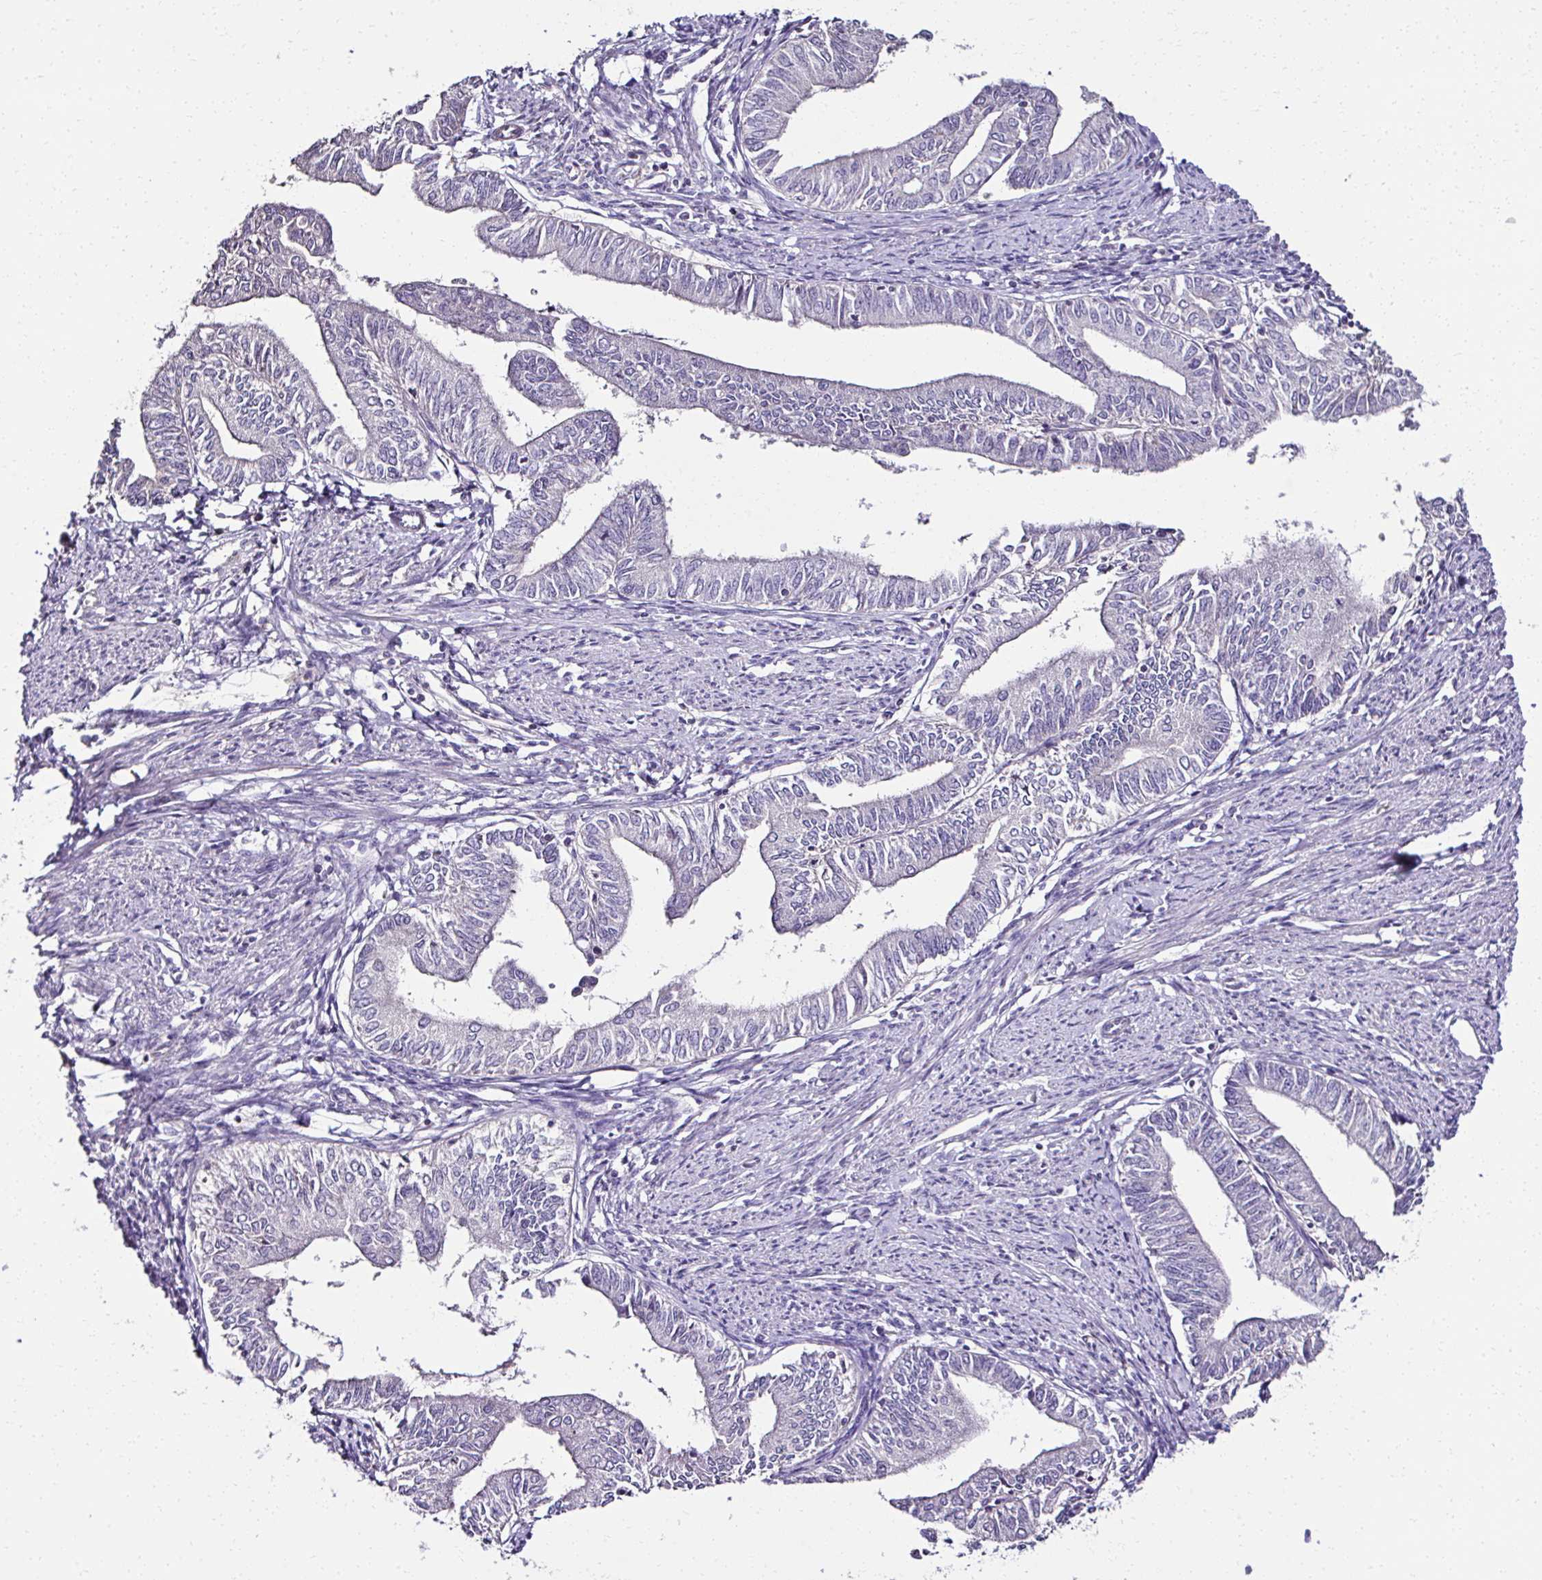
{"staining": {"intensity": "negative", "quantity": "none", "location": "none"}, "tissue": "endometrial cancer", "cell_type": "Tumor cells", "image_type": "cancer", "snomed": [{"axis": "morphology", "description": "Adenocarcinoma, NOS"}, {"axis": "topography", "description": "Endometrium"}], "caption": "Tumor cells show no significant protein positivity in endometrial adenocarcinoma.", "gene": "CCDC85C", "patient": {"sex": "female", "age": 66}}